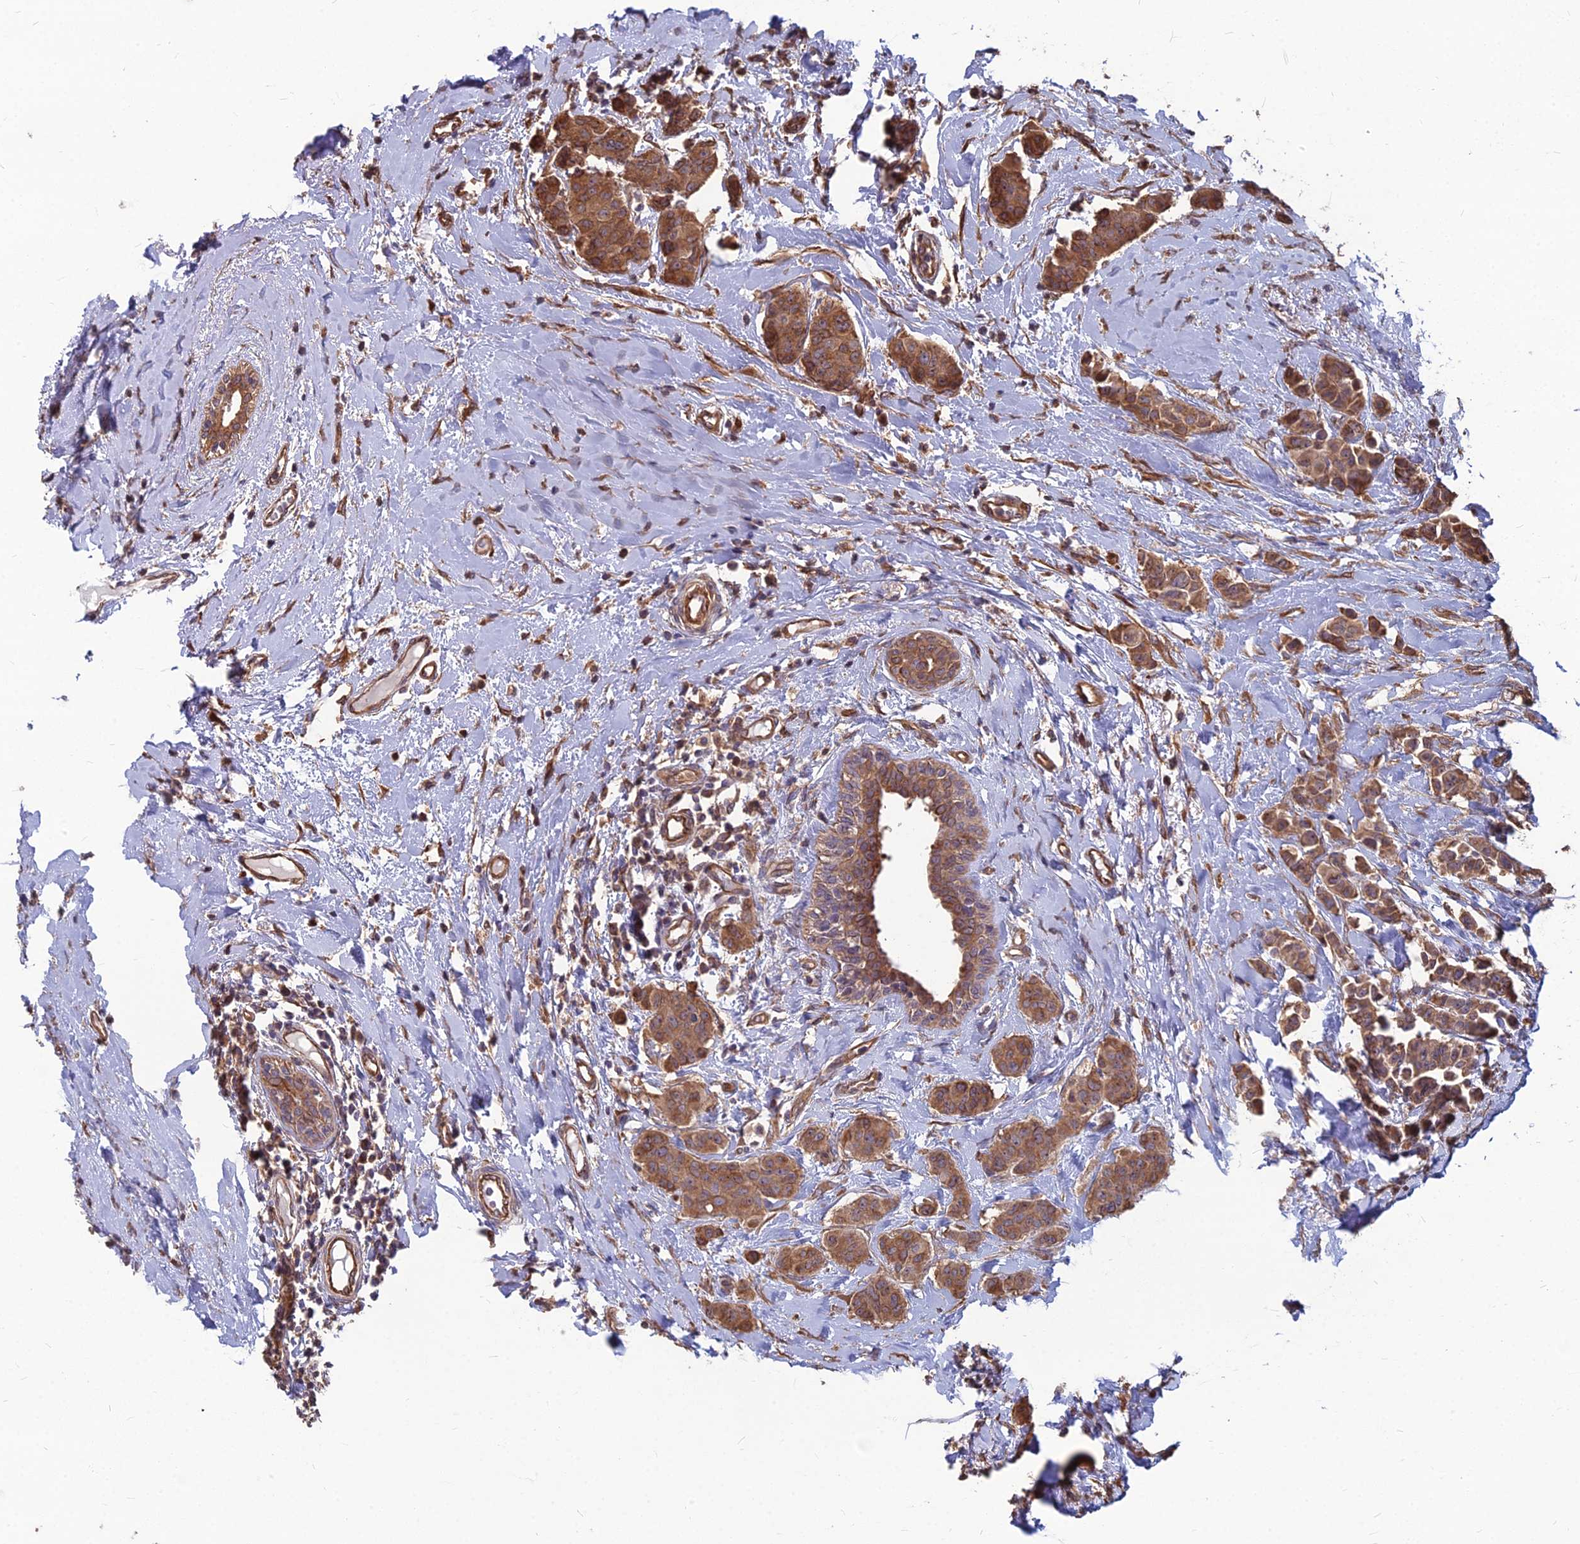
{"staining": {"intensity": "moderate", "quantity": ">75%", "location": "cytoplasmic/membranous"}, "tissue": "breast cancer", "cell_type": "Tumor cells", "image_type": "cancer", "snomed": [{"axis": "morphology", "description": "Duct carcinoma"}, {"axis": "topography", "description": "Breast"}], "caption": "A brown stain labels moderate cytoplasmic/membranous positivity of a protein in infiltrating ductal carcinoma (breast) tumor cells.", "gene": "LSM6", "patient": {"sex": "female", "age": 40}}